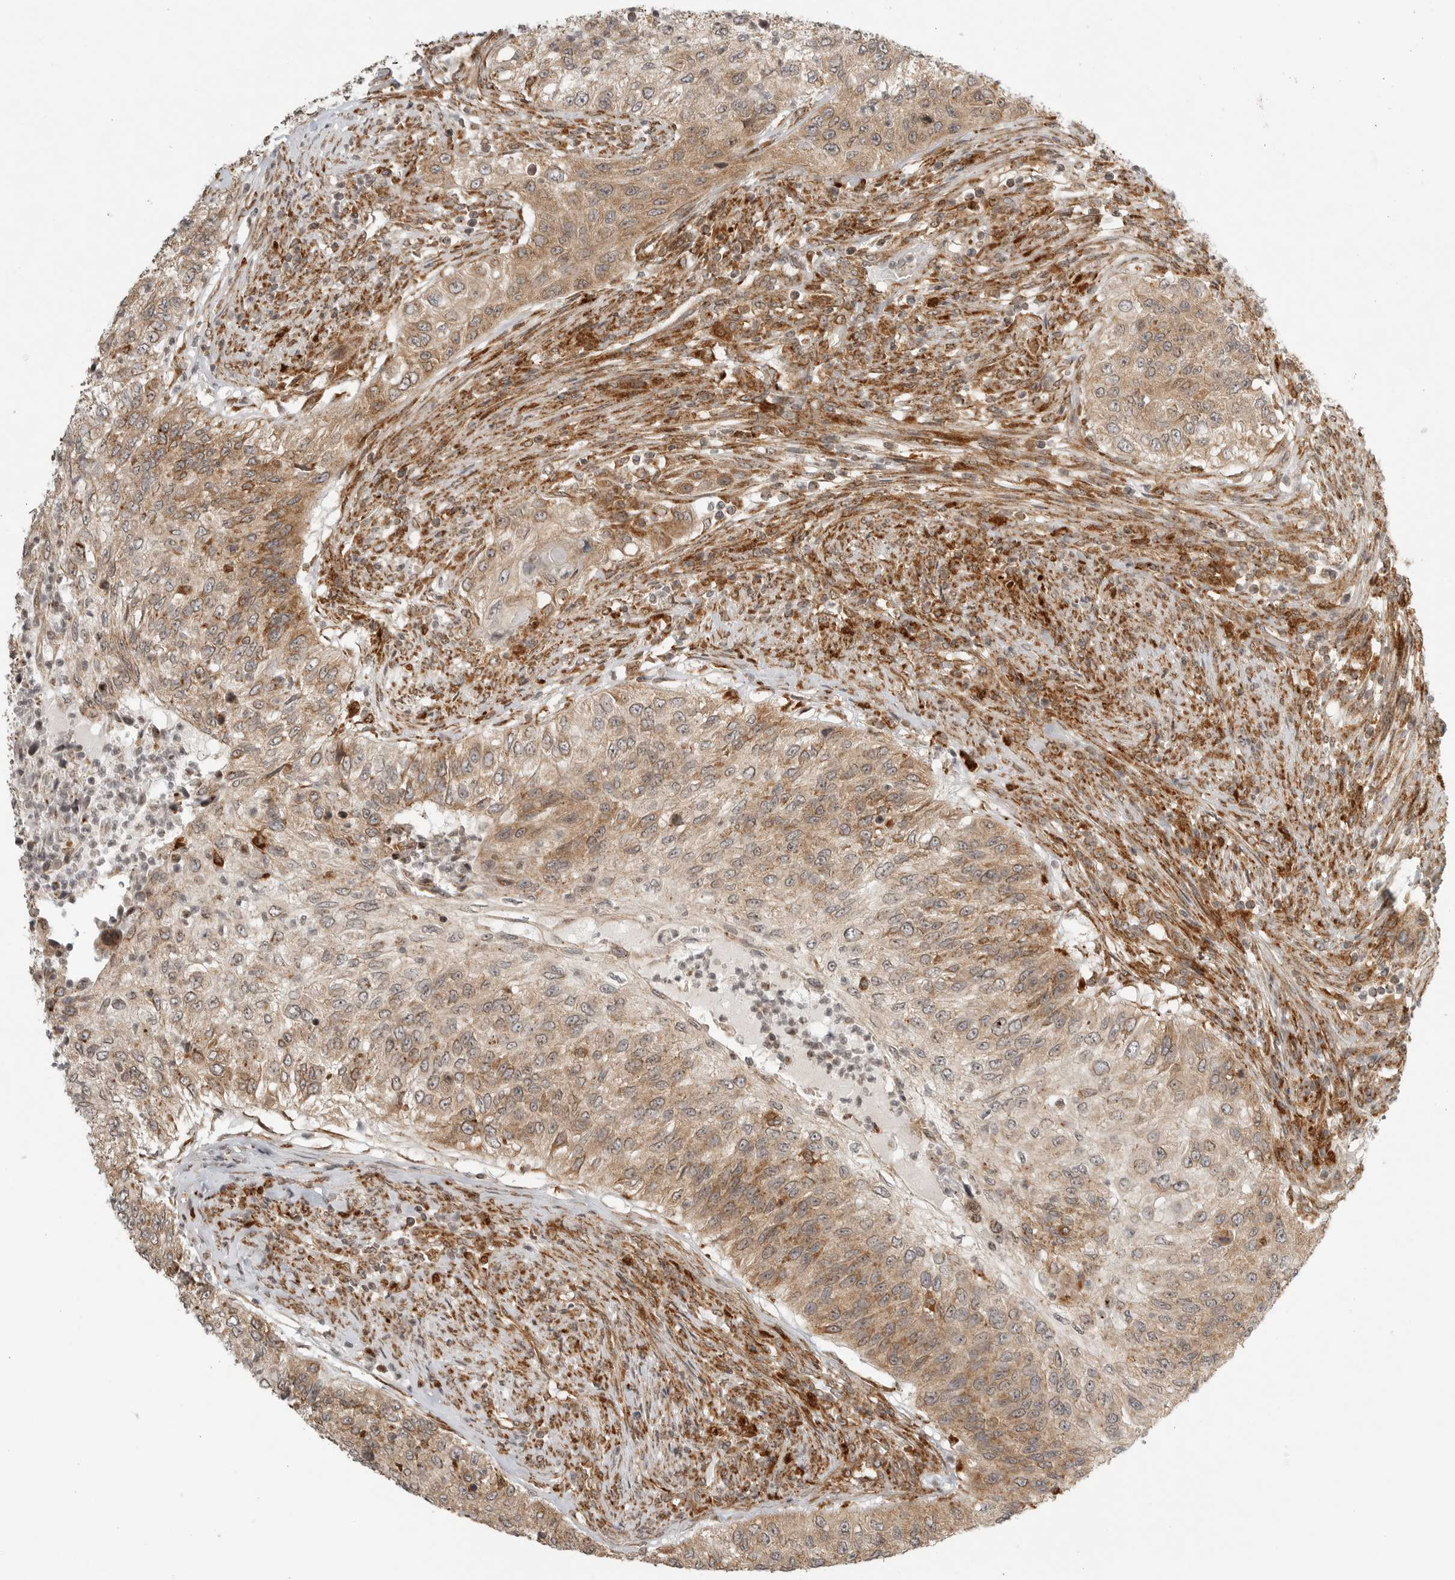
{"staining": {"intensity": "moderate", "quantity": ">75%", "location": "cytoplasmic/membranous"}, "tissue": "urothelial cancer", "cell_type": "Tumor cells", "image_type": "cancer", "snomed": [{"axis": "morphology", "description": "Urothelial carcinoma, High grade"}, {"axis": "topography", "description": "Urinary bladder"}], "caption": "An immunohistochemistry (IHC) micrograph of tumor tissue is shown. Protein staining in brown highlights moderate cytoplasmic/membranous positivity in high-grade urothelial carcinoma within tumor cells. Immunohistochemistry stains the protein in brown and the nuclei are stained blue.", "gene": "IDUA", "patient": {"sex": "female", "age": 60}}